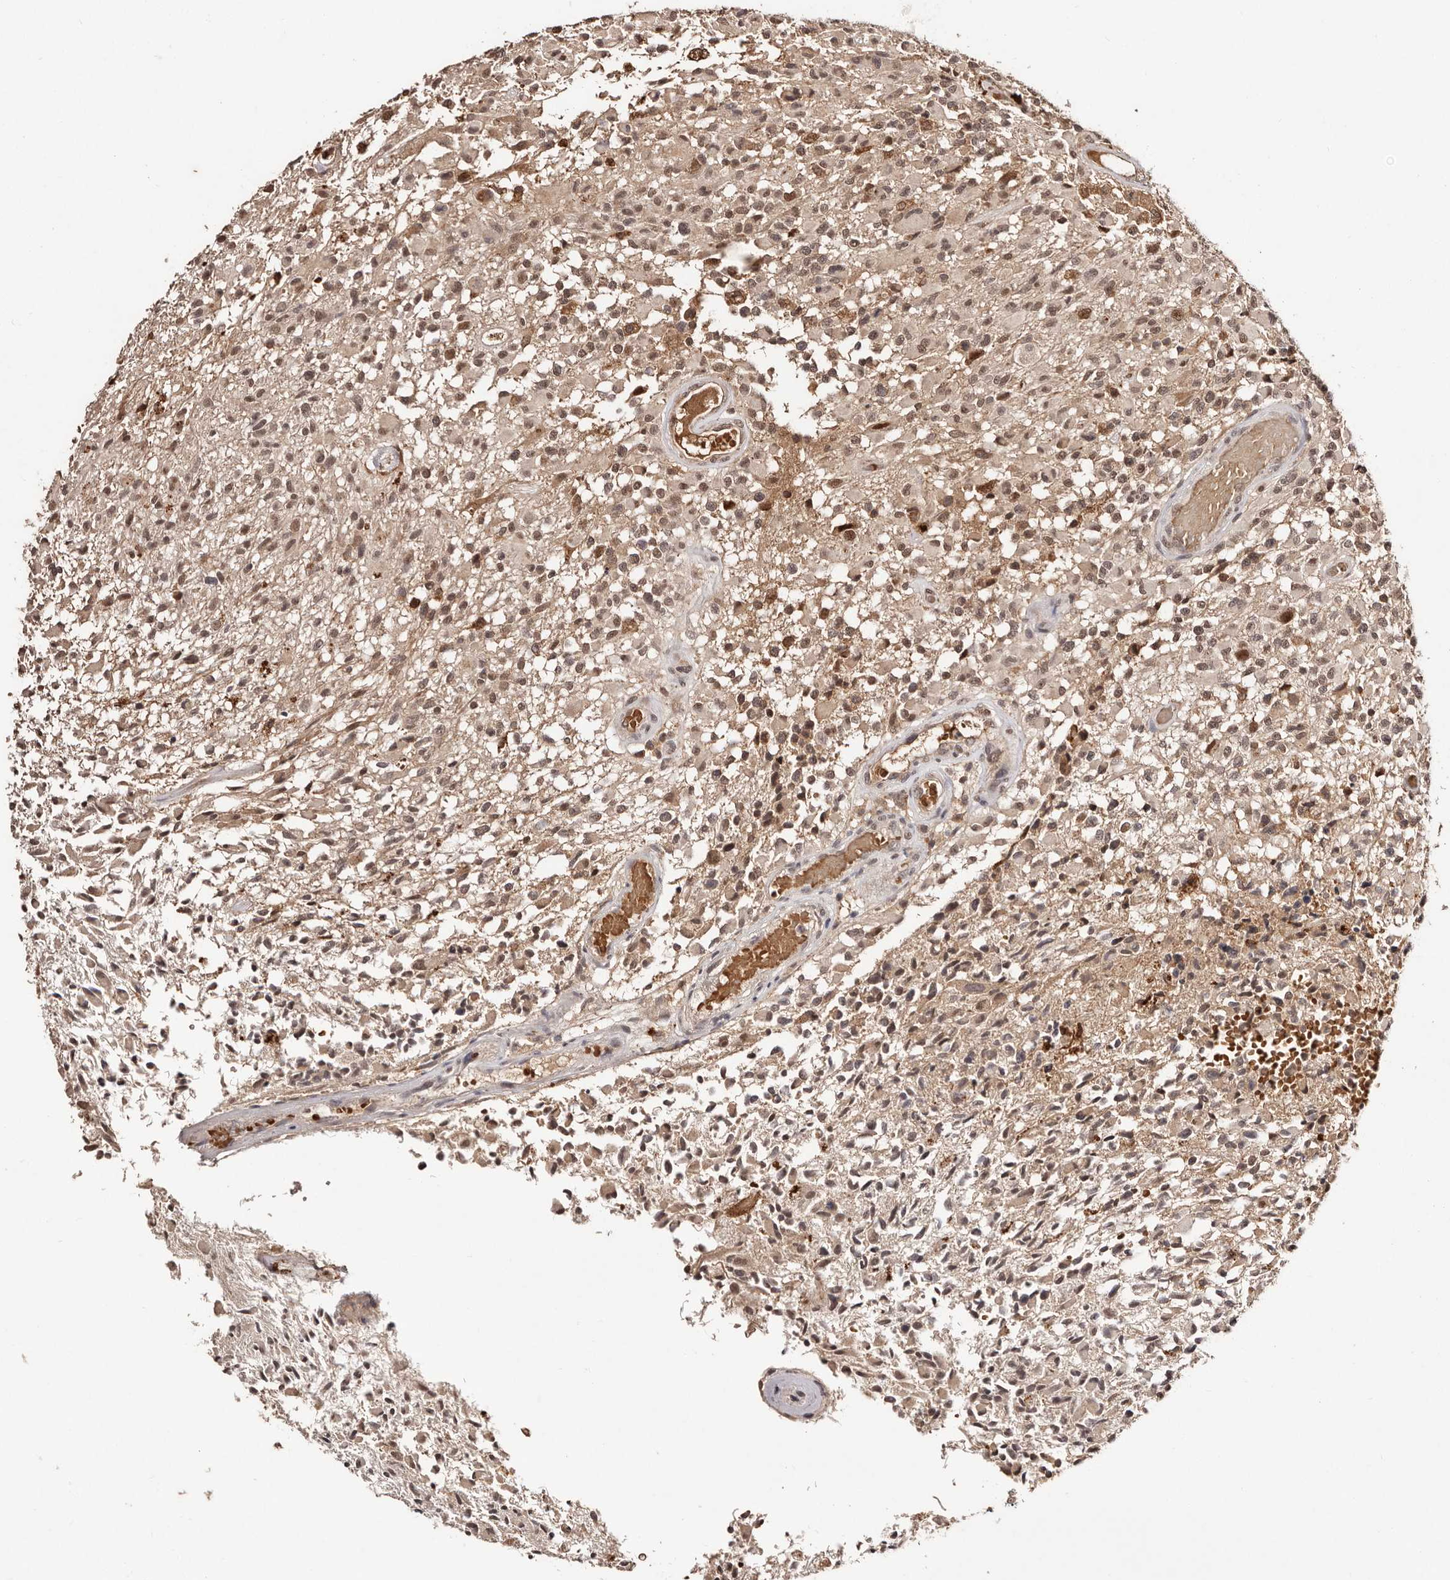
{"staining": {"intensity": "moderate", "quantity": ">75%", "location": "cytoplasmic/membranous,nuclear"}, "tissue": "glioma", "cell_type": "Tumor cells", "image_type": "cancer", "snomed": [{"axis": "morphology", "description": "Glioma, malignant, High grade"}, {"axis": "morphology", "description": "Glioblastoma, NOS"}, {"axis": "topography", "description": "Brain"}], "caption": "A high-resolution histopathology image shows IHC staining of malignant glioma (high-grade), which displays moderate cytoplasmic/membranous and nuclear positivity in approximately >75% of tumor cells.", "gene": "BICRAL", "patient": {"sex": "male", "age": 60}}